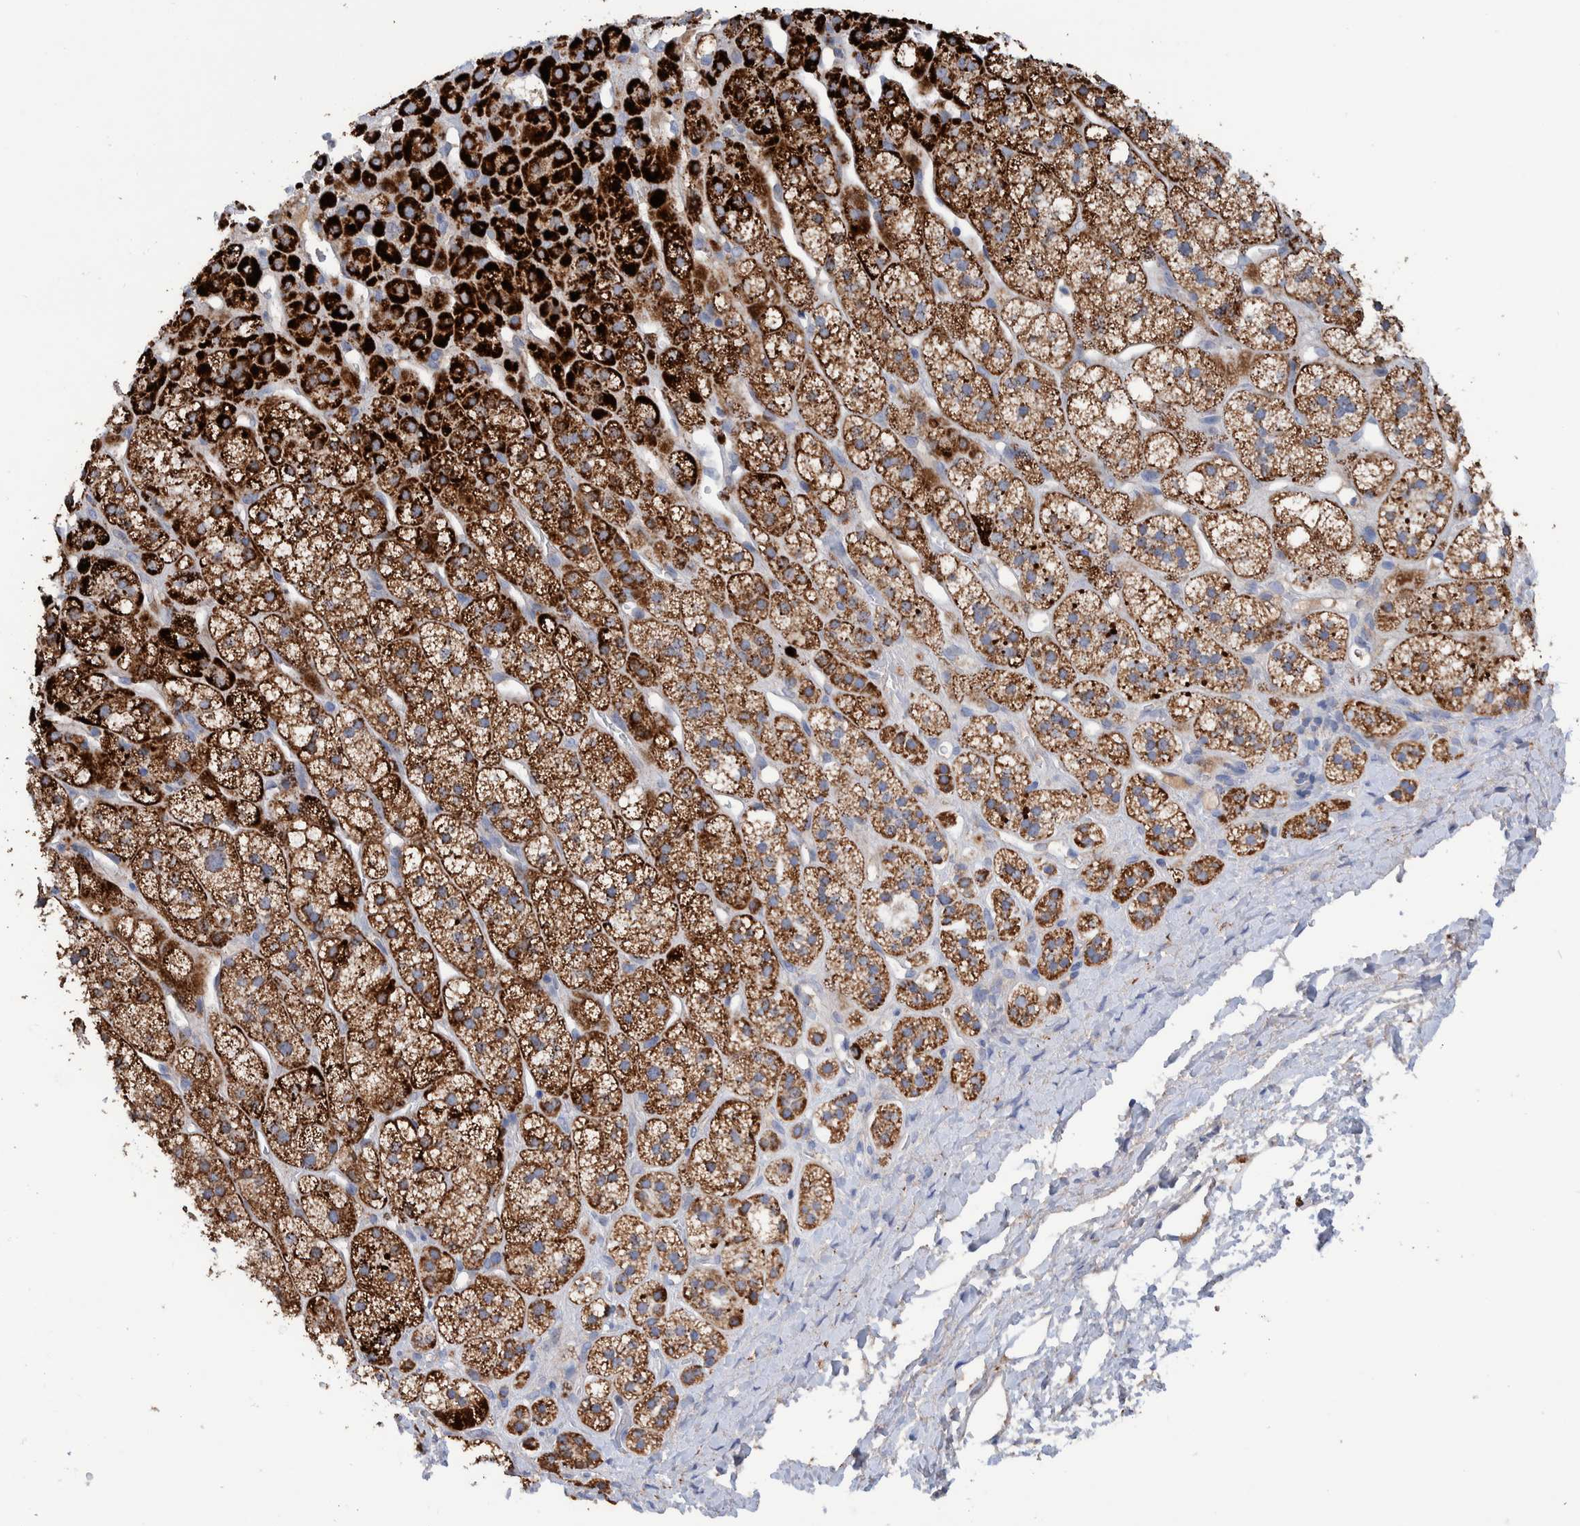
{"staining": {"intensity": "strong", "quantity": ">75%", "location": "cytoplasmic/membranous"}, "tissue": "adrenal gland", "cell_type": "Glandular cells", "image_type": "normal", "snomed": [{"axis": "morphology", "description": "Normal tissue, NOS"}, {"axis": "topography", "description": "Adrenal gland"}], "caption": "Strong cytoplasmic/membranous protein staining is appreciated in approximately >75% of glandular cells in adrenal gland. Nuclei are stained in blue.", "gene": "DECR1", "patient": {"sex": "male", "age": 56}}